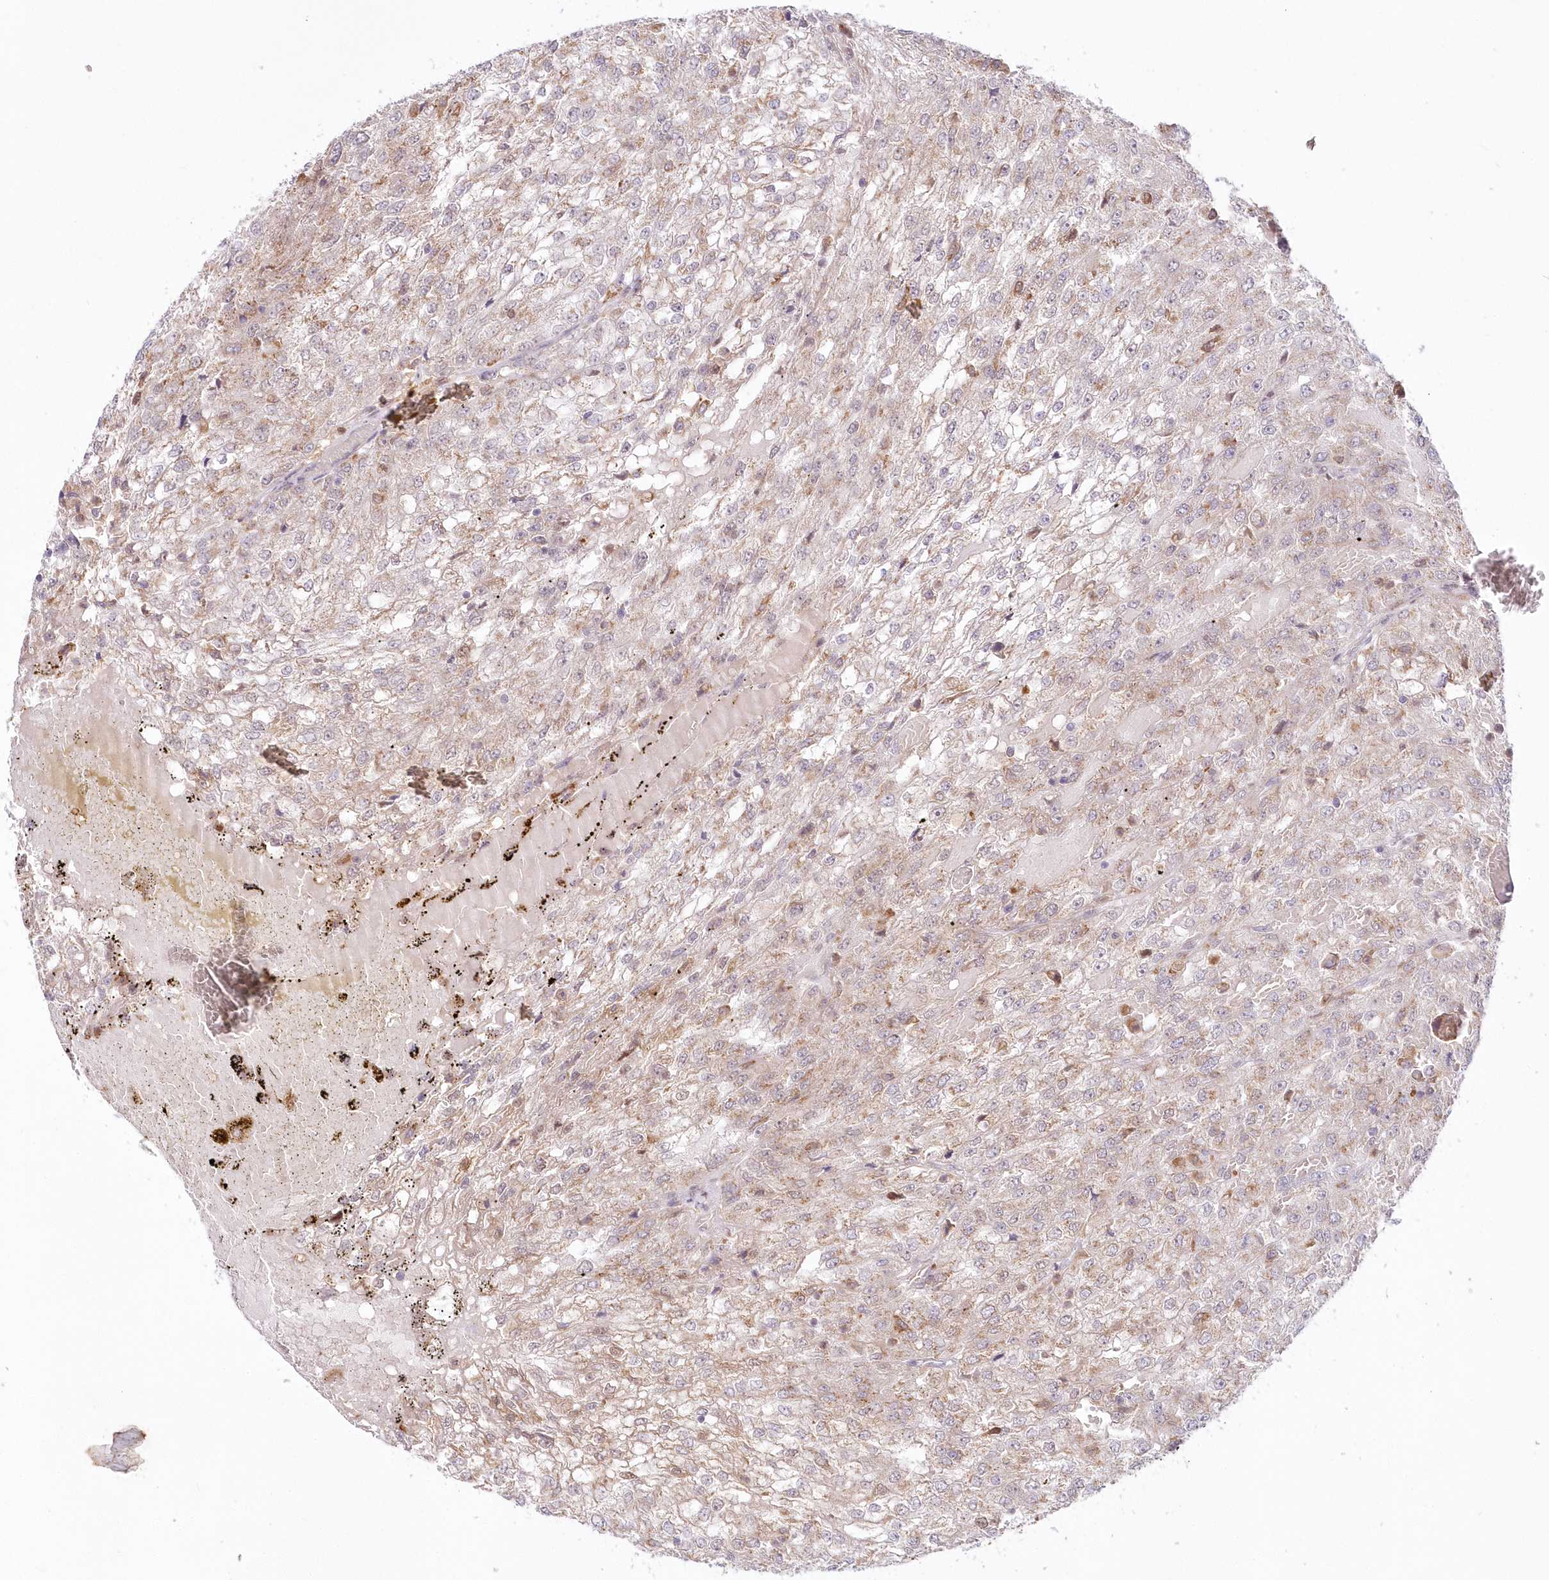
{"staining": {"intensity": "negative", "quantity": "none", "location": "none"}, "tissue": "renal cancer", "cell_type": "Tumor cells", "image_type": "cancer", "snomed": [{"axis": "morphology", "description": "Adenocarcinoma, NOS"}, {"axis": "topography", "description": "Kidney"}], "caption": "A high-resolution micrograph shows IHC staining of renal cancer, which demonstrates no significant expression in tumor cells.", "gene": "LDB1", "patient": {"sex": "female", "age": 54}}